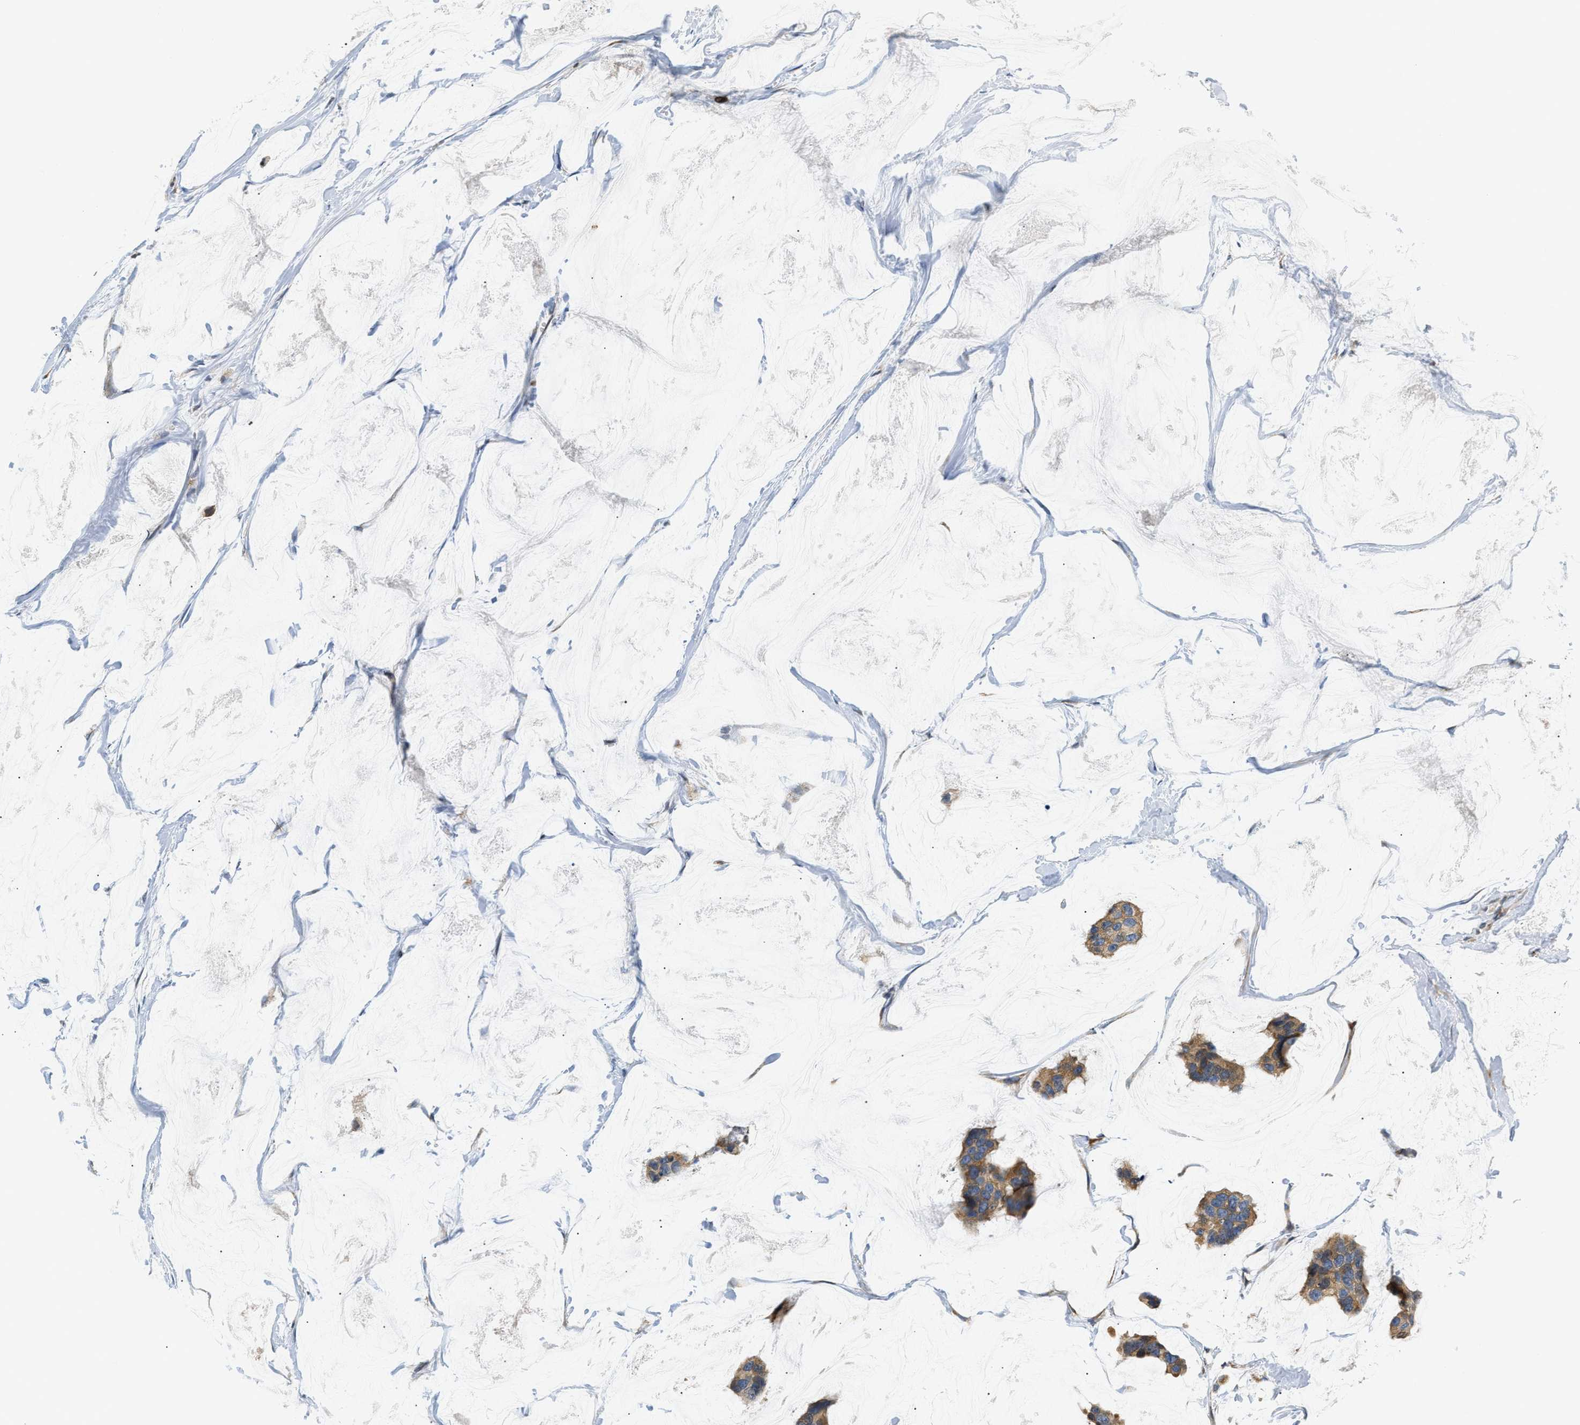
{"staining": {"intensity": "moderate", "quantity": ">75%", "location": "cytoplasmic/membranous"}, "tissue": "breast cancer", "cell_type": "Tumor cells", "image_type": "cancer", "snomed": [{"axis": "morphology", "description": "Normal tissue, NOS"}, {"axis": "morphology", "description": "Duct carcinoma"}, {"axis": "topography", "description": "Breast"}], "caption": "IHC of breast cancer displays medium levels of moderate cytoplasmic/membranous positivity in about >75% of tumor cells.", "gene": "TNIP2", "patient": {"sex": "female", "age": 50}}